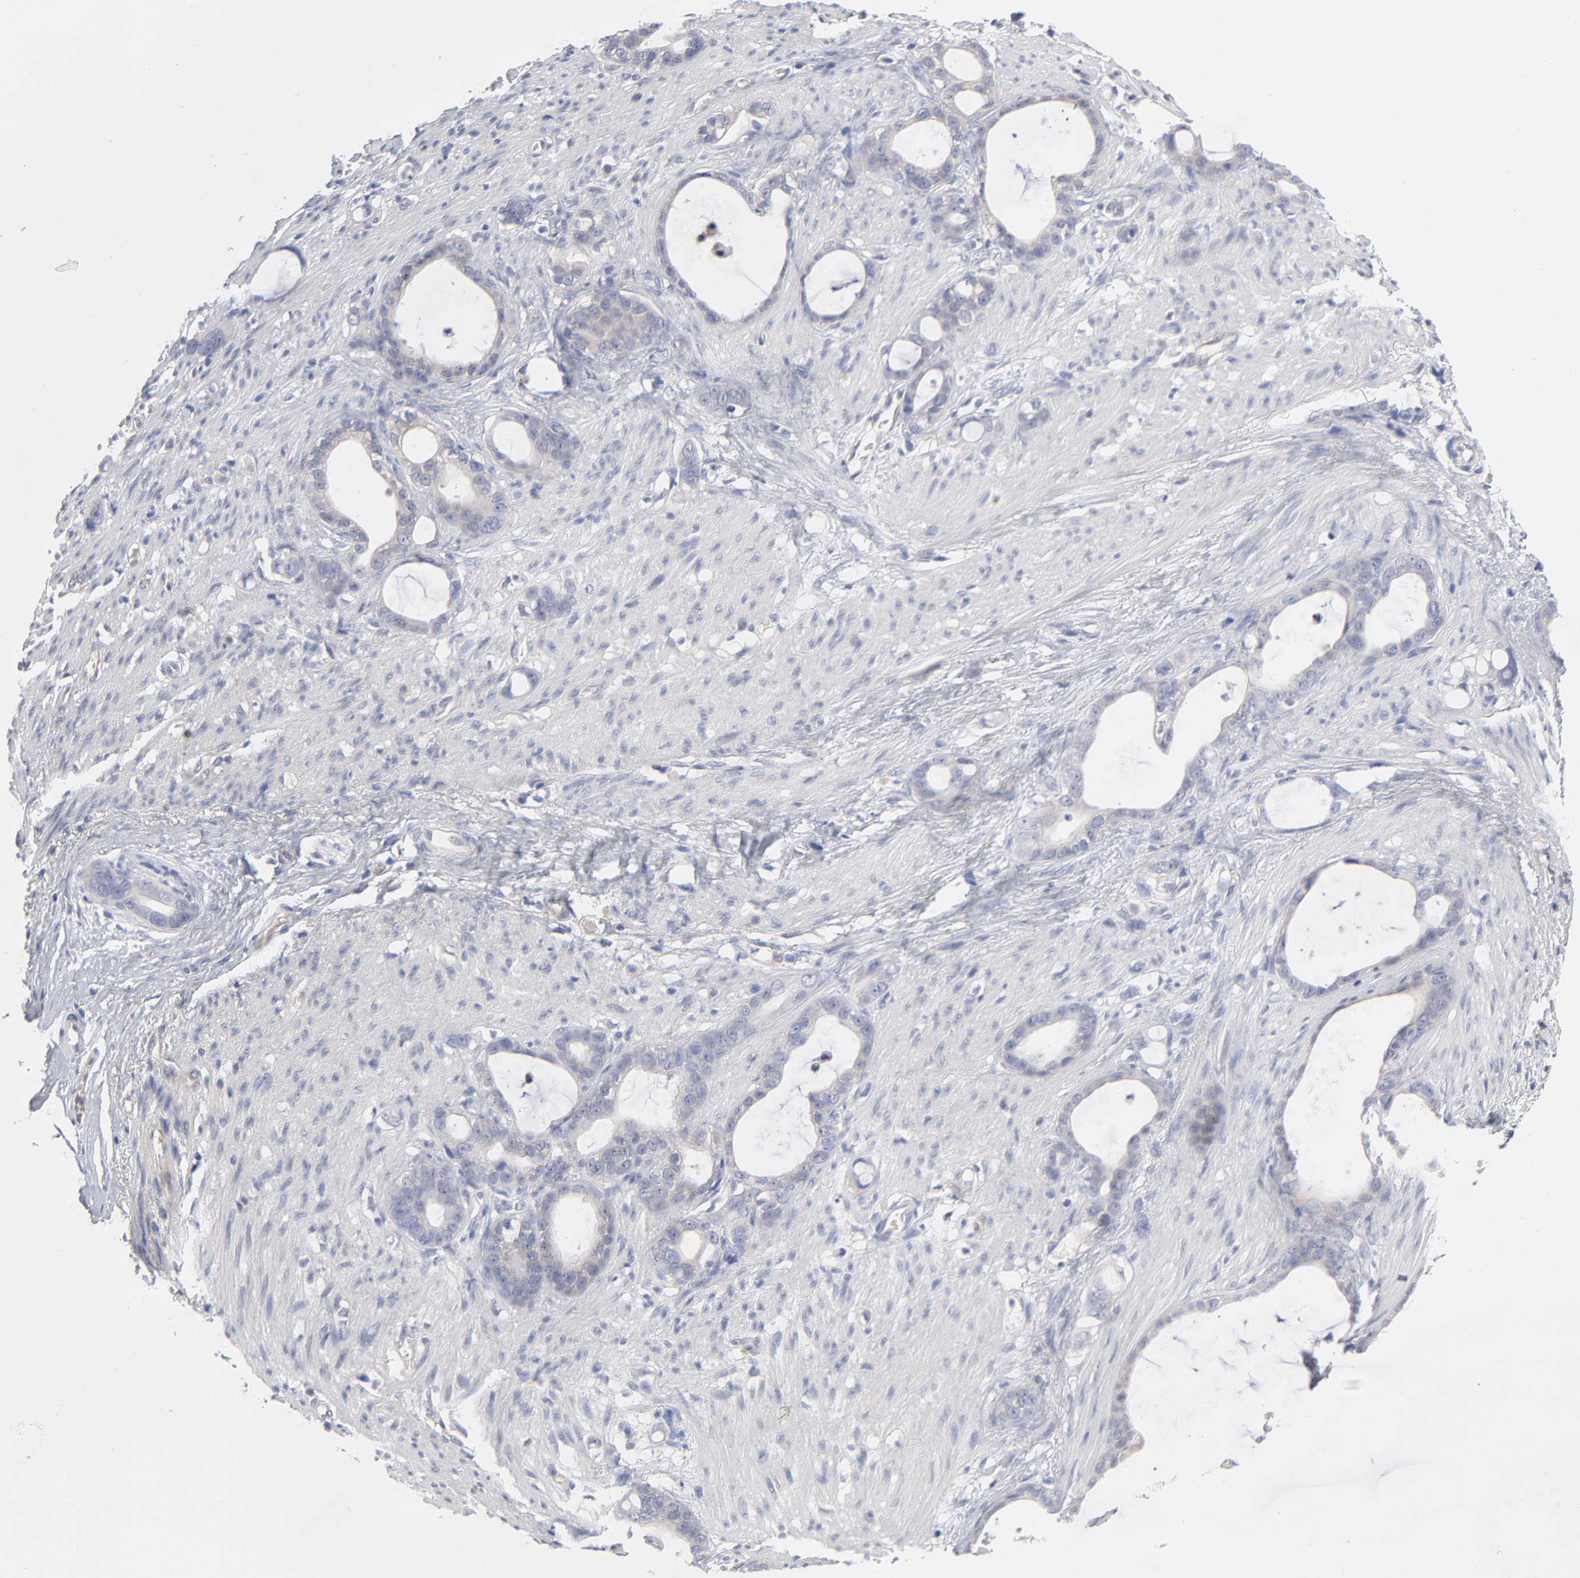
{"staining": {"intensity": "negative", "quantity": "none", "location": "none"}, "tissue": "stomach cancer", "cell_type": "Tumor cells", "image_type": "cancer", "snomed": [{"axis": "morphology", "description": "Adenocarcinoma, NOS"}, {"axis": "topography", "description": "Stomach"}], "caption": "The histopathology image exhibits no staining of tumor cells in stomach adenocarcinoma.", "gene": "ARRB1", "patient": {"sex": "female", "age": 75}}